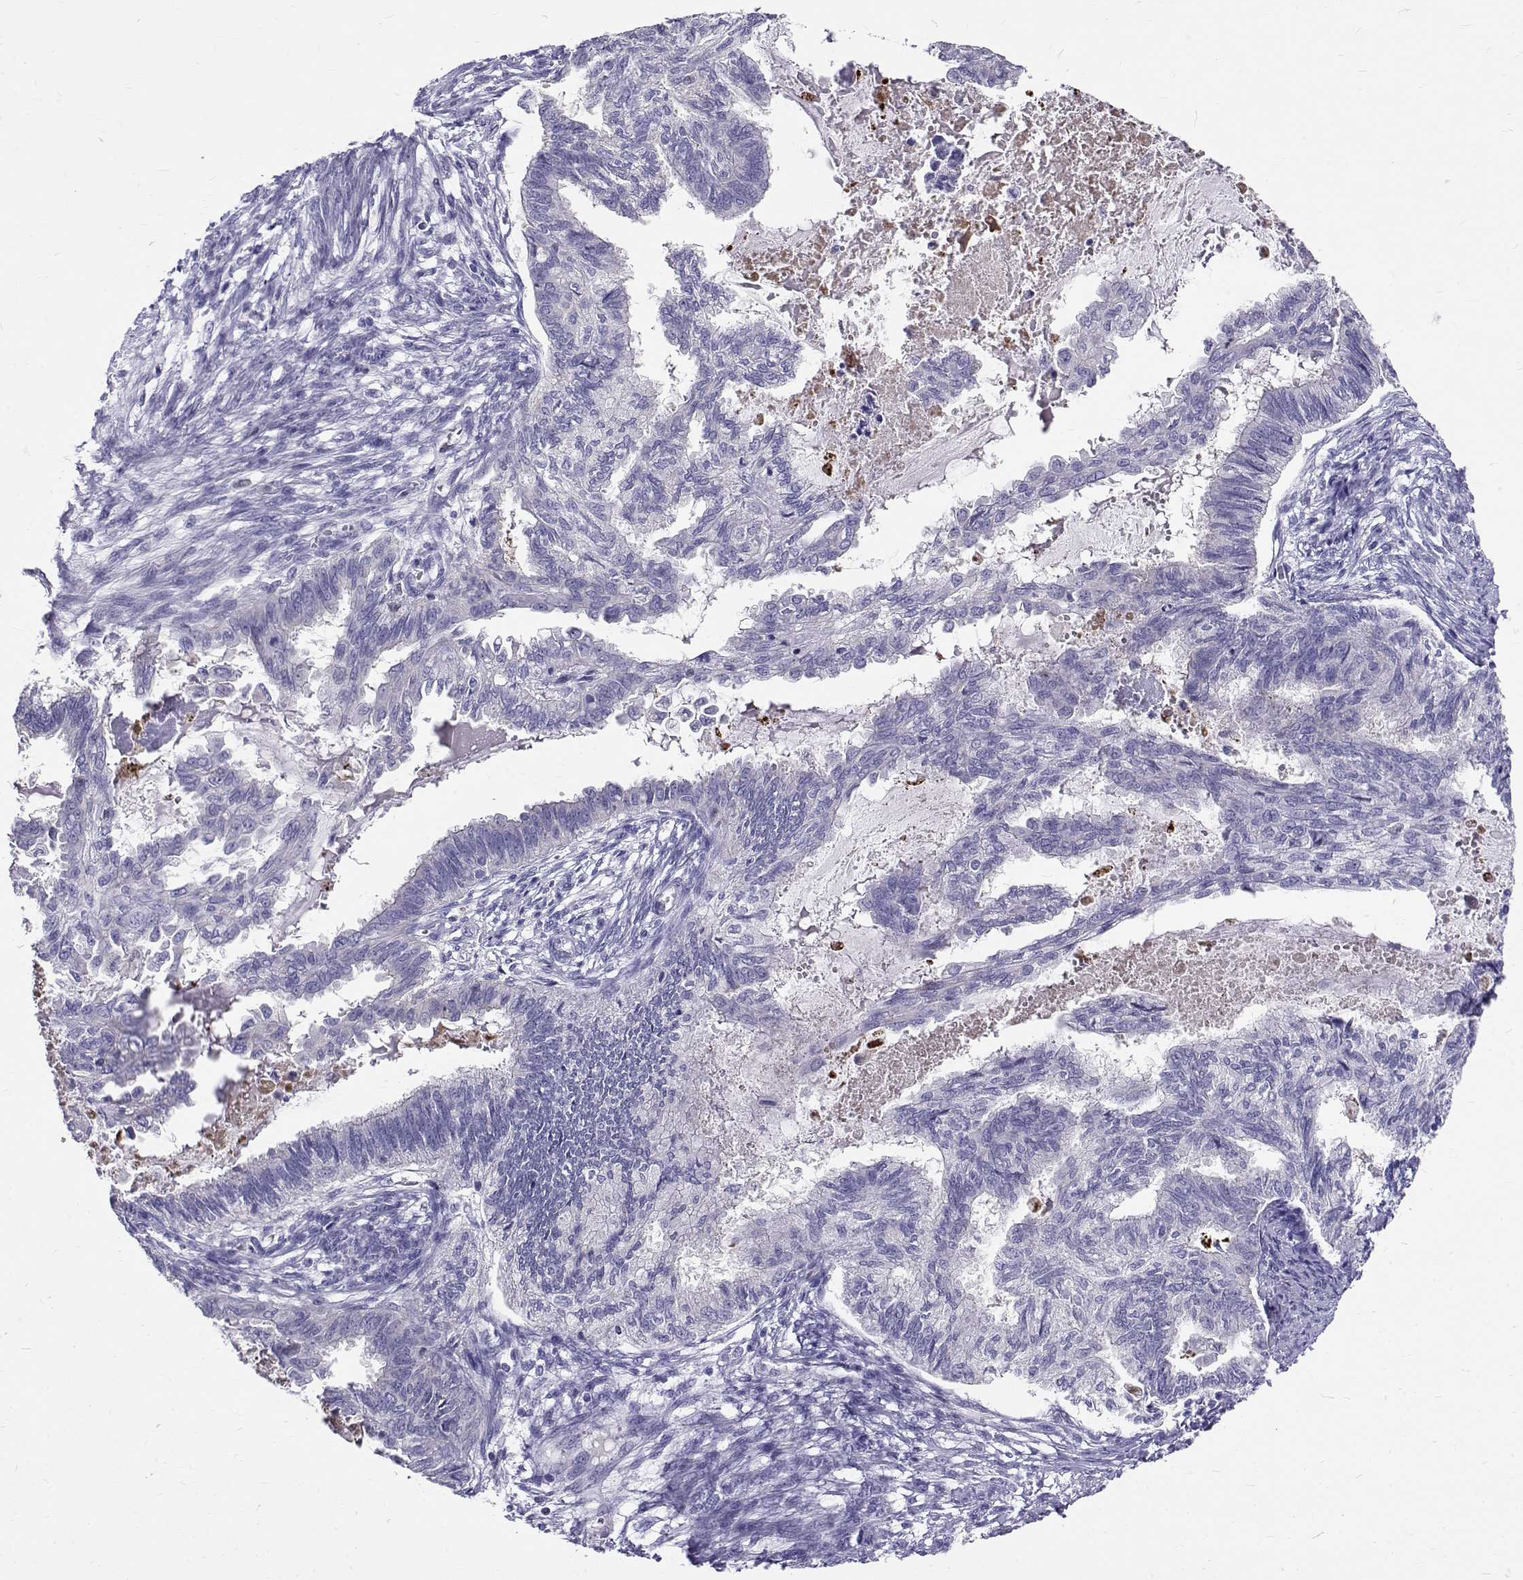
{"staining": {"intensity": "negative", "quantity": "none", "location": "none"}, "tissue": "endometrial cancer", "cell_type": "Tumor cells", "image_type": "cancer", "snomed": [{"axis": "morphology", "description": "Adenocarcinoma, NOS"}, {"axis": "topography", "description": "Endometrium"}], "caption": "Immunohistochemical staining of human endometrial adenocarcinoma displays no significant staining in tumor cells.", "gene": "IGSF1", "patient": {"sex": "female", "age": 86}}